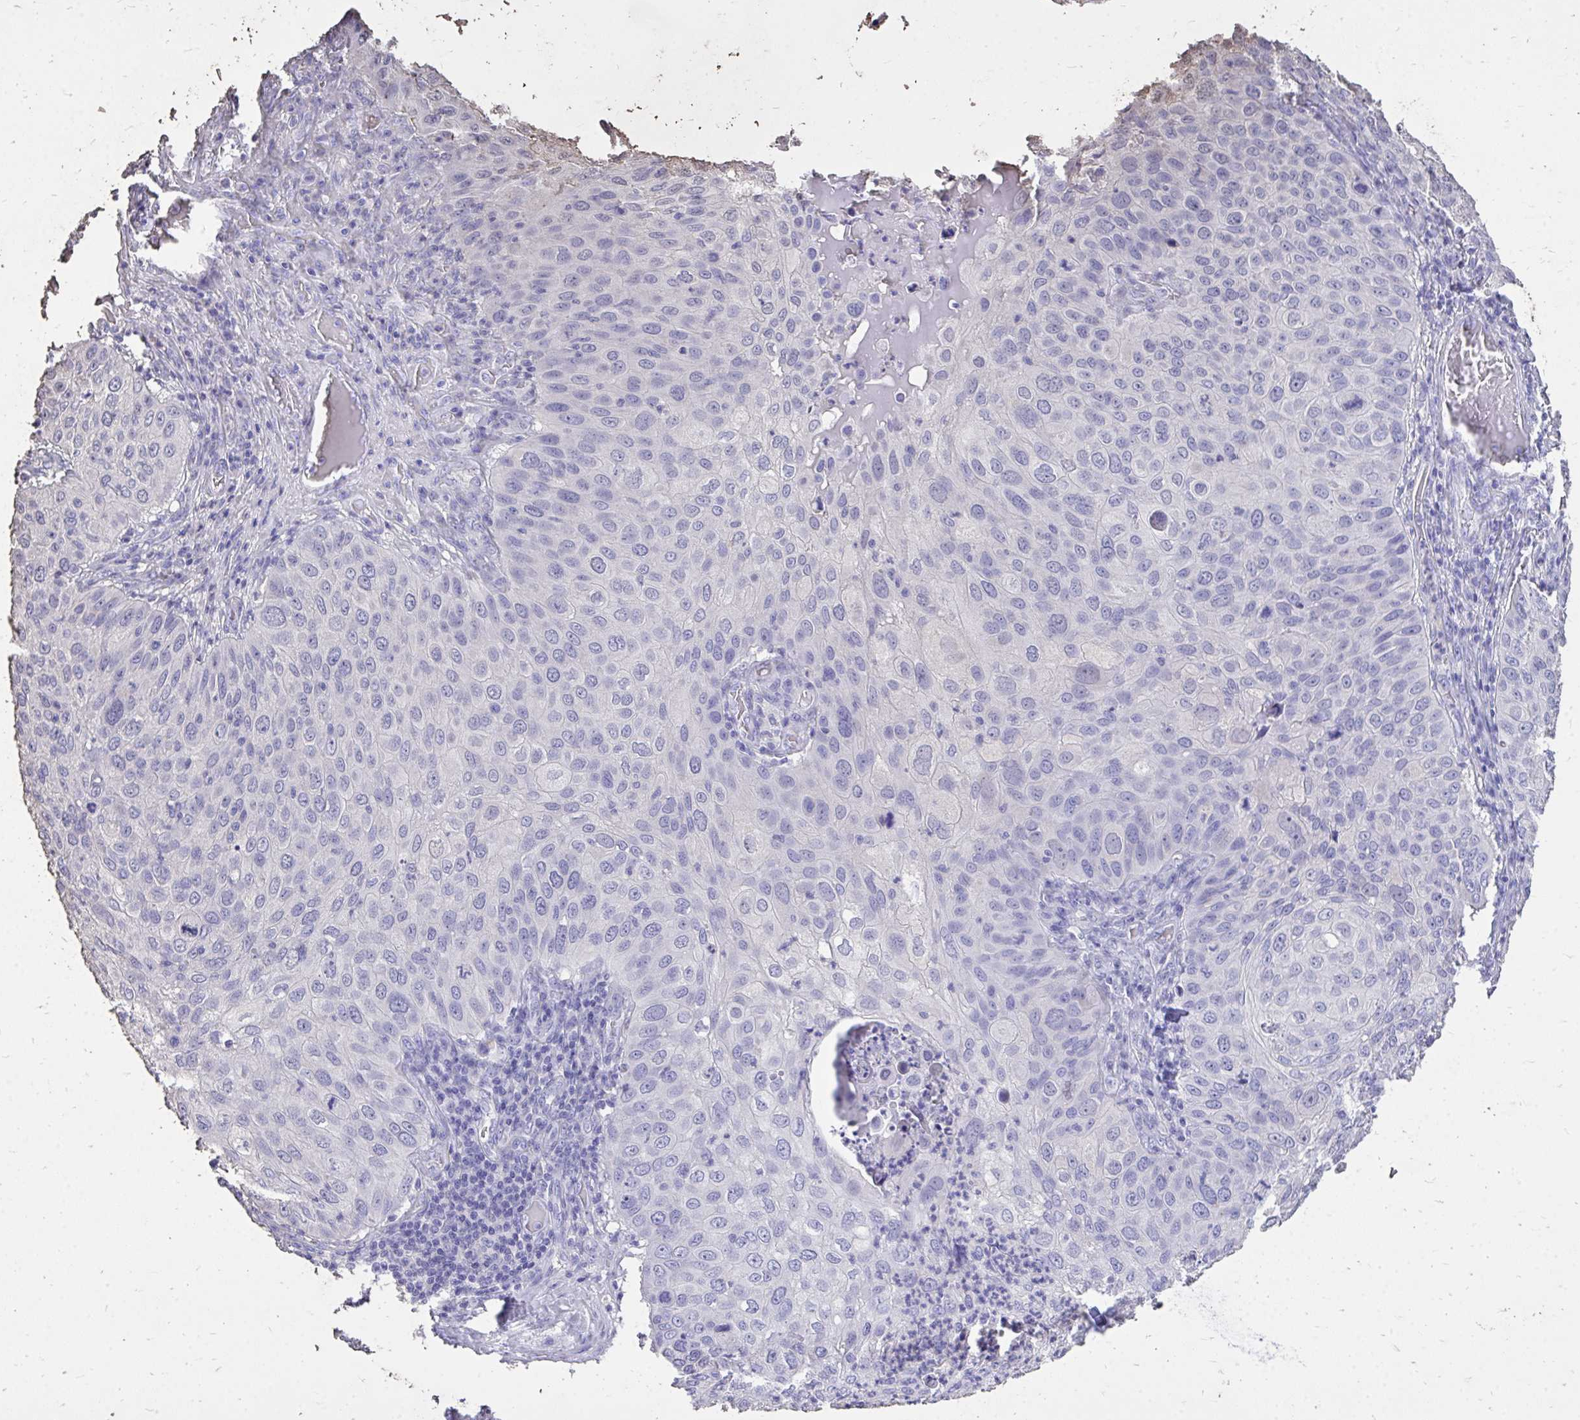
{"staining": {"intensity": "negative", "quantity": "none", "location": "none"}, "tissue": "skin cancer", "cell_type": "Tumor cells", "image_type": "cancer", "snomed": [{"axis": "morphology", "description": "Squamous cell carcinoma, NOS"}, {"axis": "topography", "description": "Skin"}], "caption": "Tumor cells show no significant positivity in skin cancer.", "gene": "MON1A", "patient": {"sex": "male", "age": 87}}